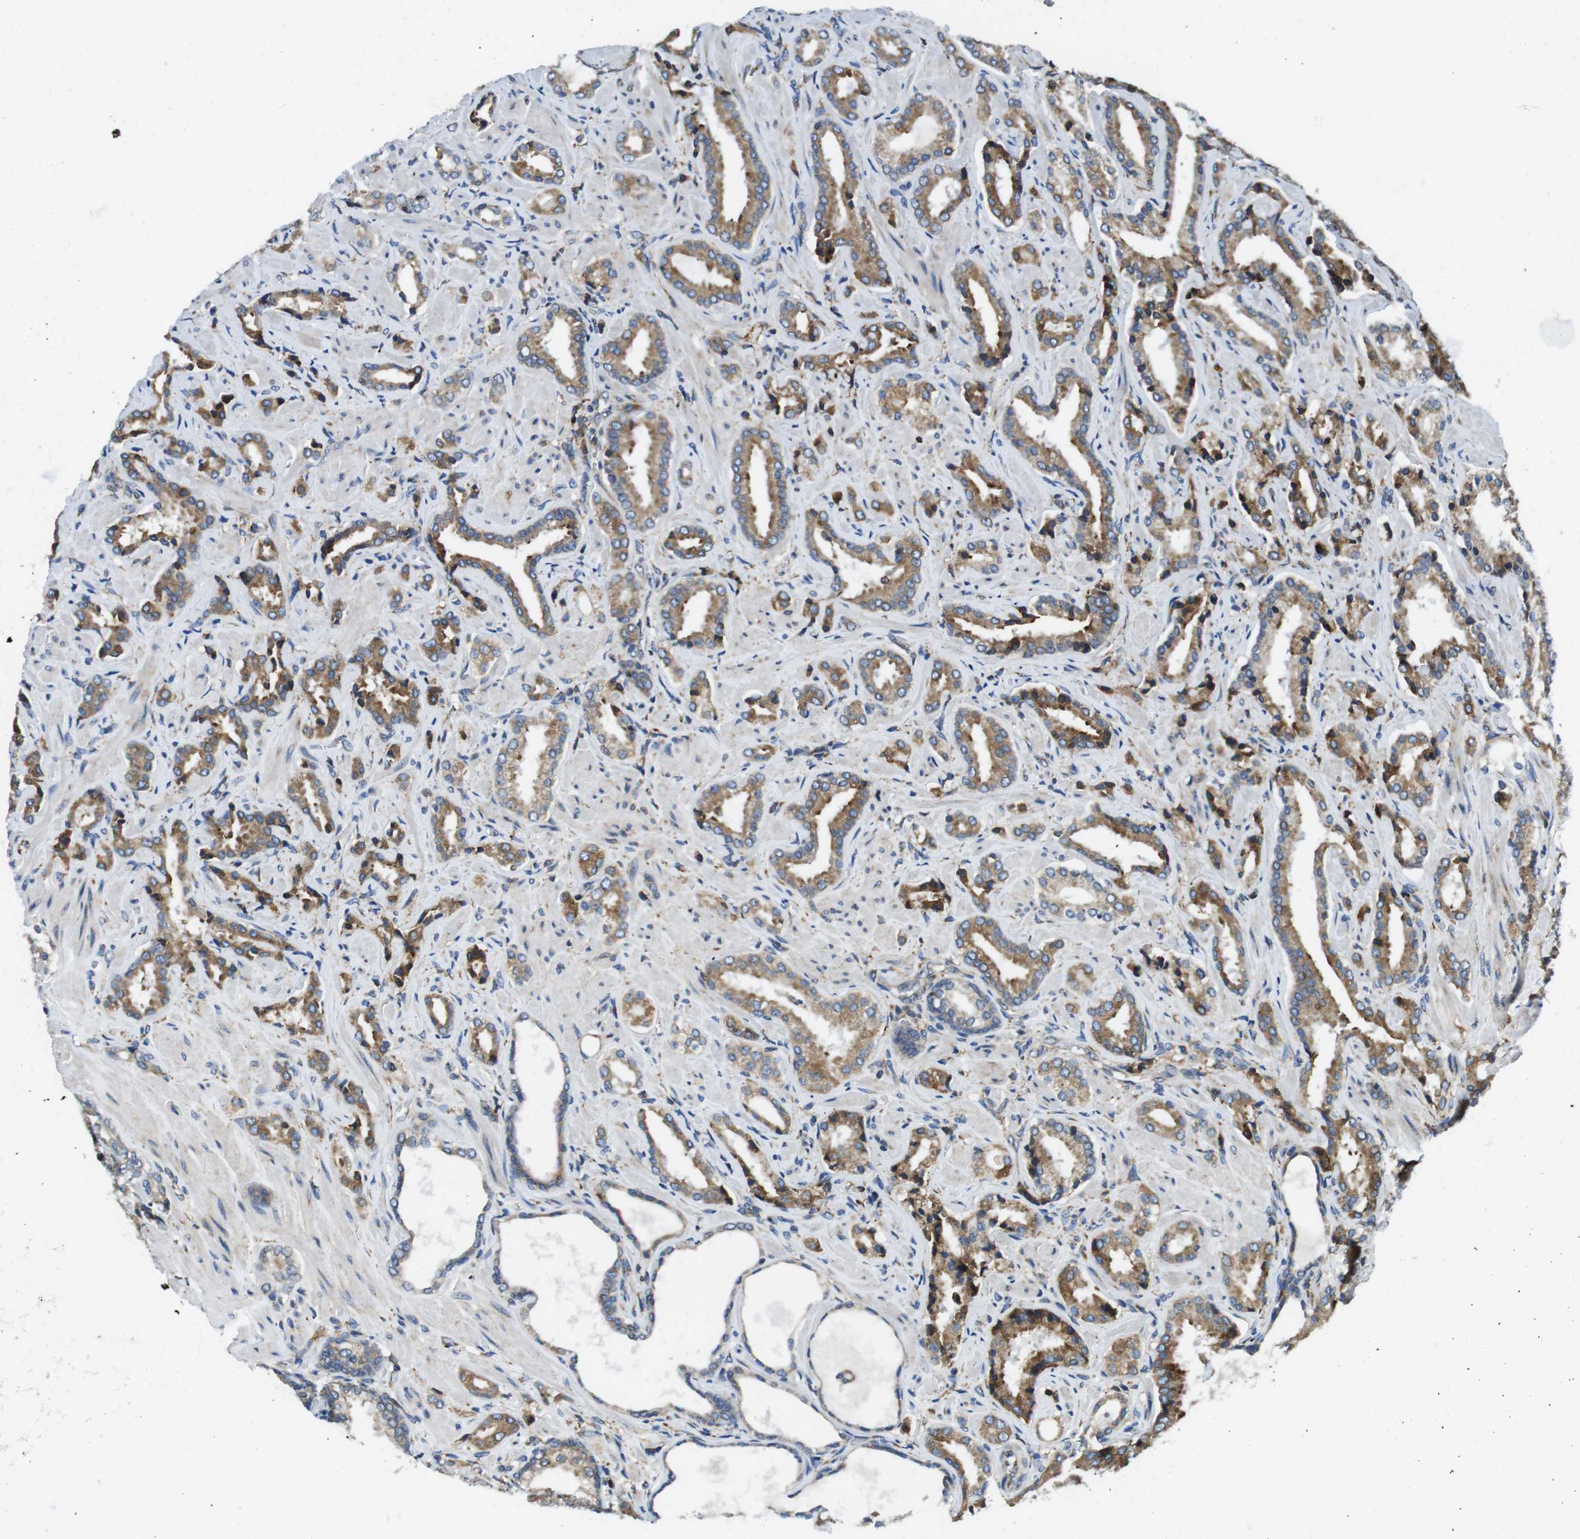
{"staining": {"intensity": "moderate", "quantity": "25%-75%", "location": "cytoplasmic/membranous"}, "tissue": "prostate cancer", "cell_type": "Tumor cells", "image_type": "cancer", "snomed": [{"axis": "morphology", "description": "Adenocarcinoma, High grade"}, {"axis": "topography", "description": "Prostate"}], "caption": "High-power microscopy captured an immunohistochemistry (IHC) micrograph of adenocarcinoma (high-grade) (prostate), revealing moderate cytoplasmic/membranous expression in about 25%-75% of tumor cells. The protein of interest is shown in brown color, while the nuclei are stained blue.", "gene": "UGGT1", "patient": {"sex": "male", "age": 64}}